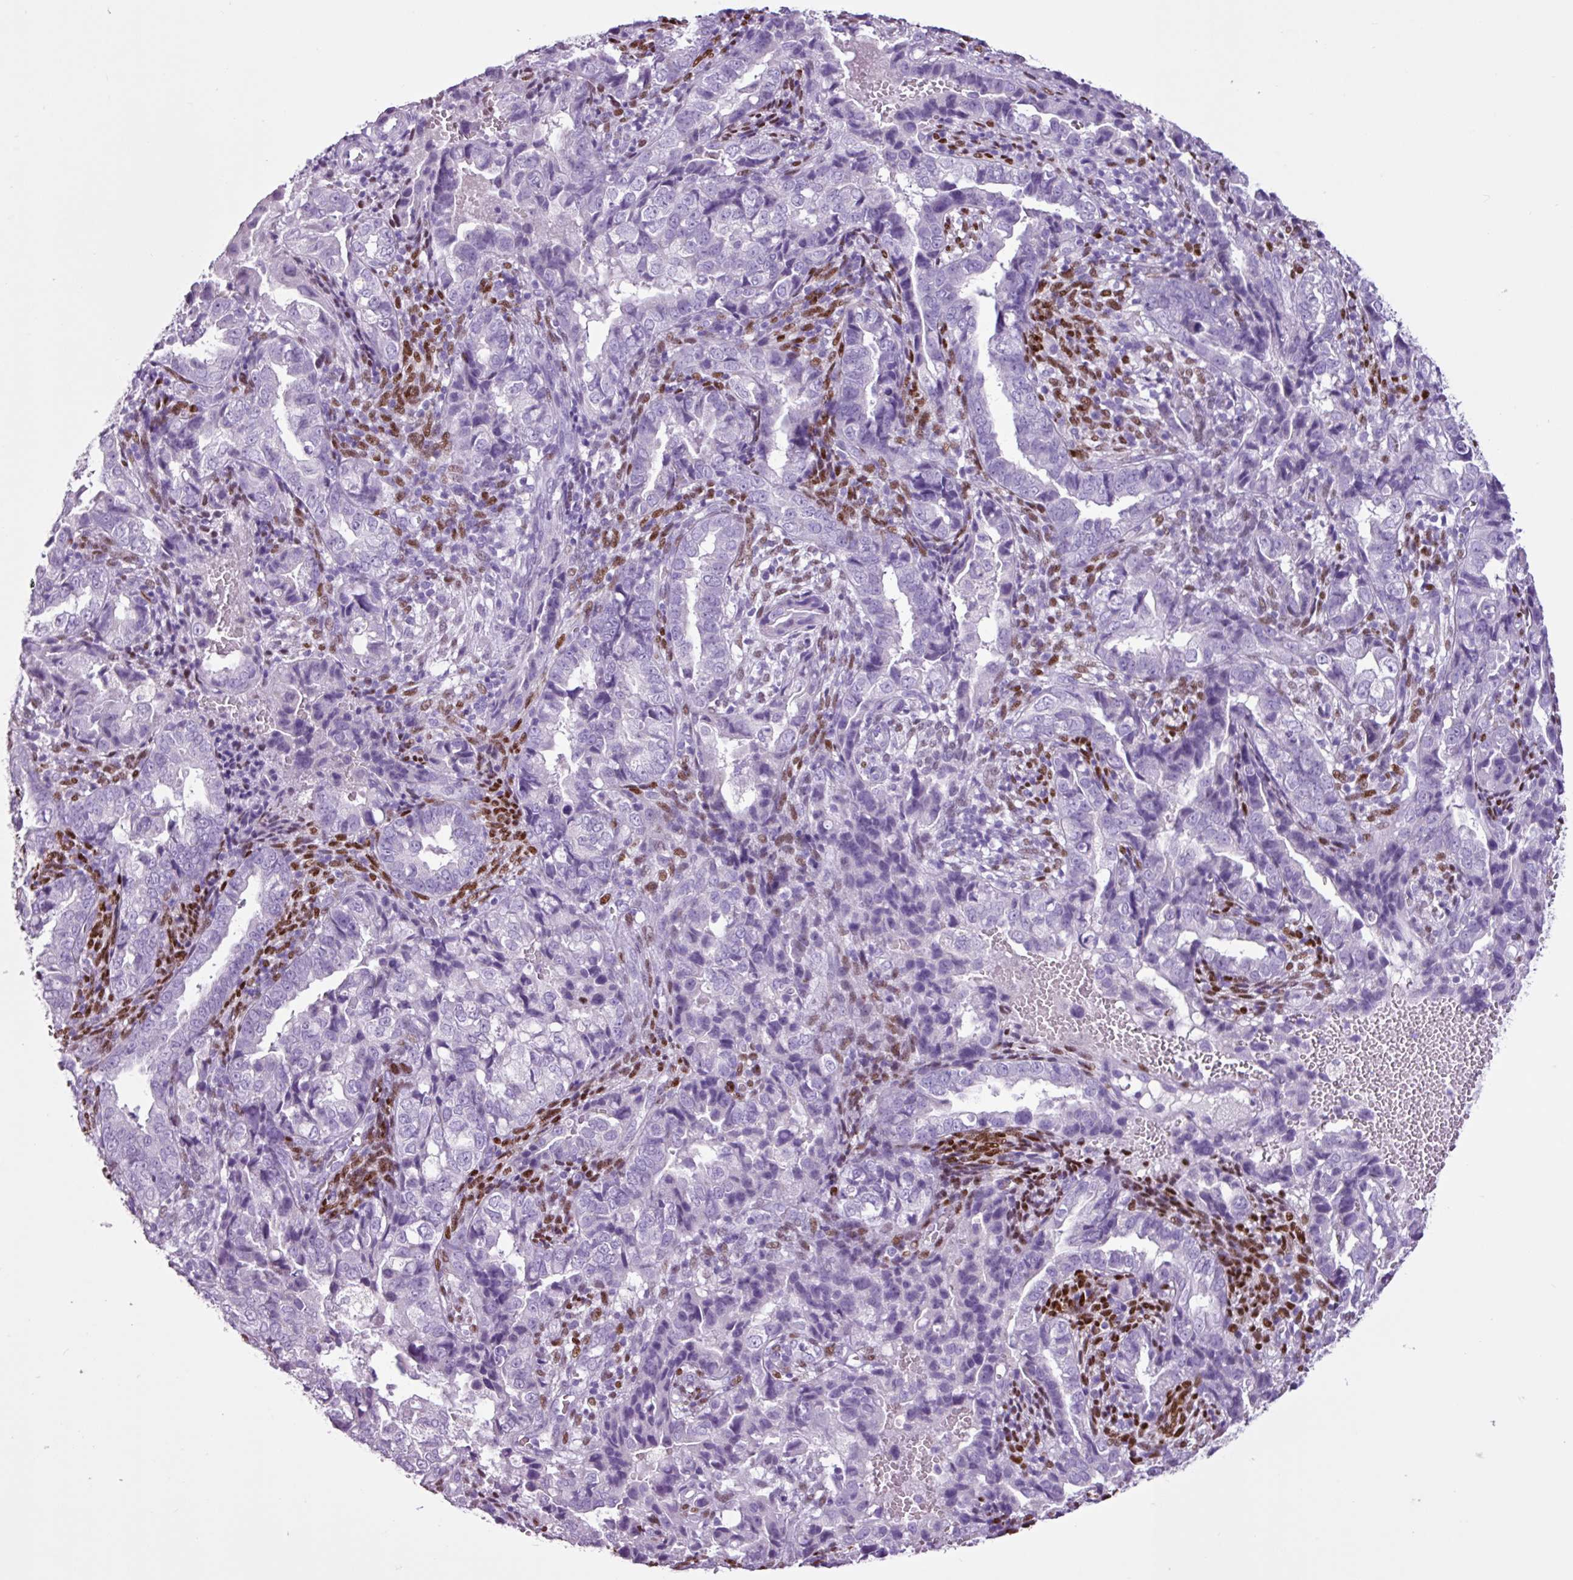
{"staining": {"intensity": "negative", "quantity": "none", "location": "none"}, "tissue": "endometrial cancer", "cell_type": "Tumor cells", "image_type": "cancer", "snomed": [{"axis": "morphology", "description": "Adenocarcinoma, NOS"}, {"axis": "topography", "description": "Endometrium"}], "caption": "DAB (3,3'-diaminobenzidine) immunohistochemical staining of human endometrial cancer demonstrates no significant staining in tumor cells. (DAB (3,3'-diaminobenzidine) IHC with hematoxylin counter stain).", "gene": "PGR", "patient": {"sex": "female", "age": 57}}